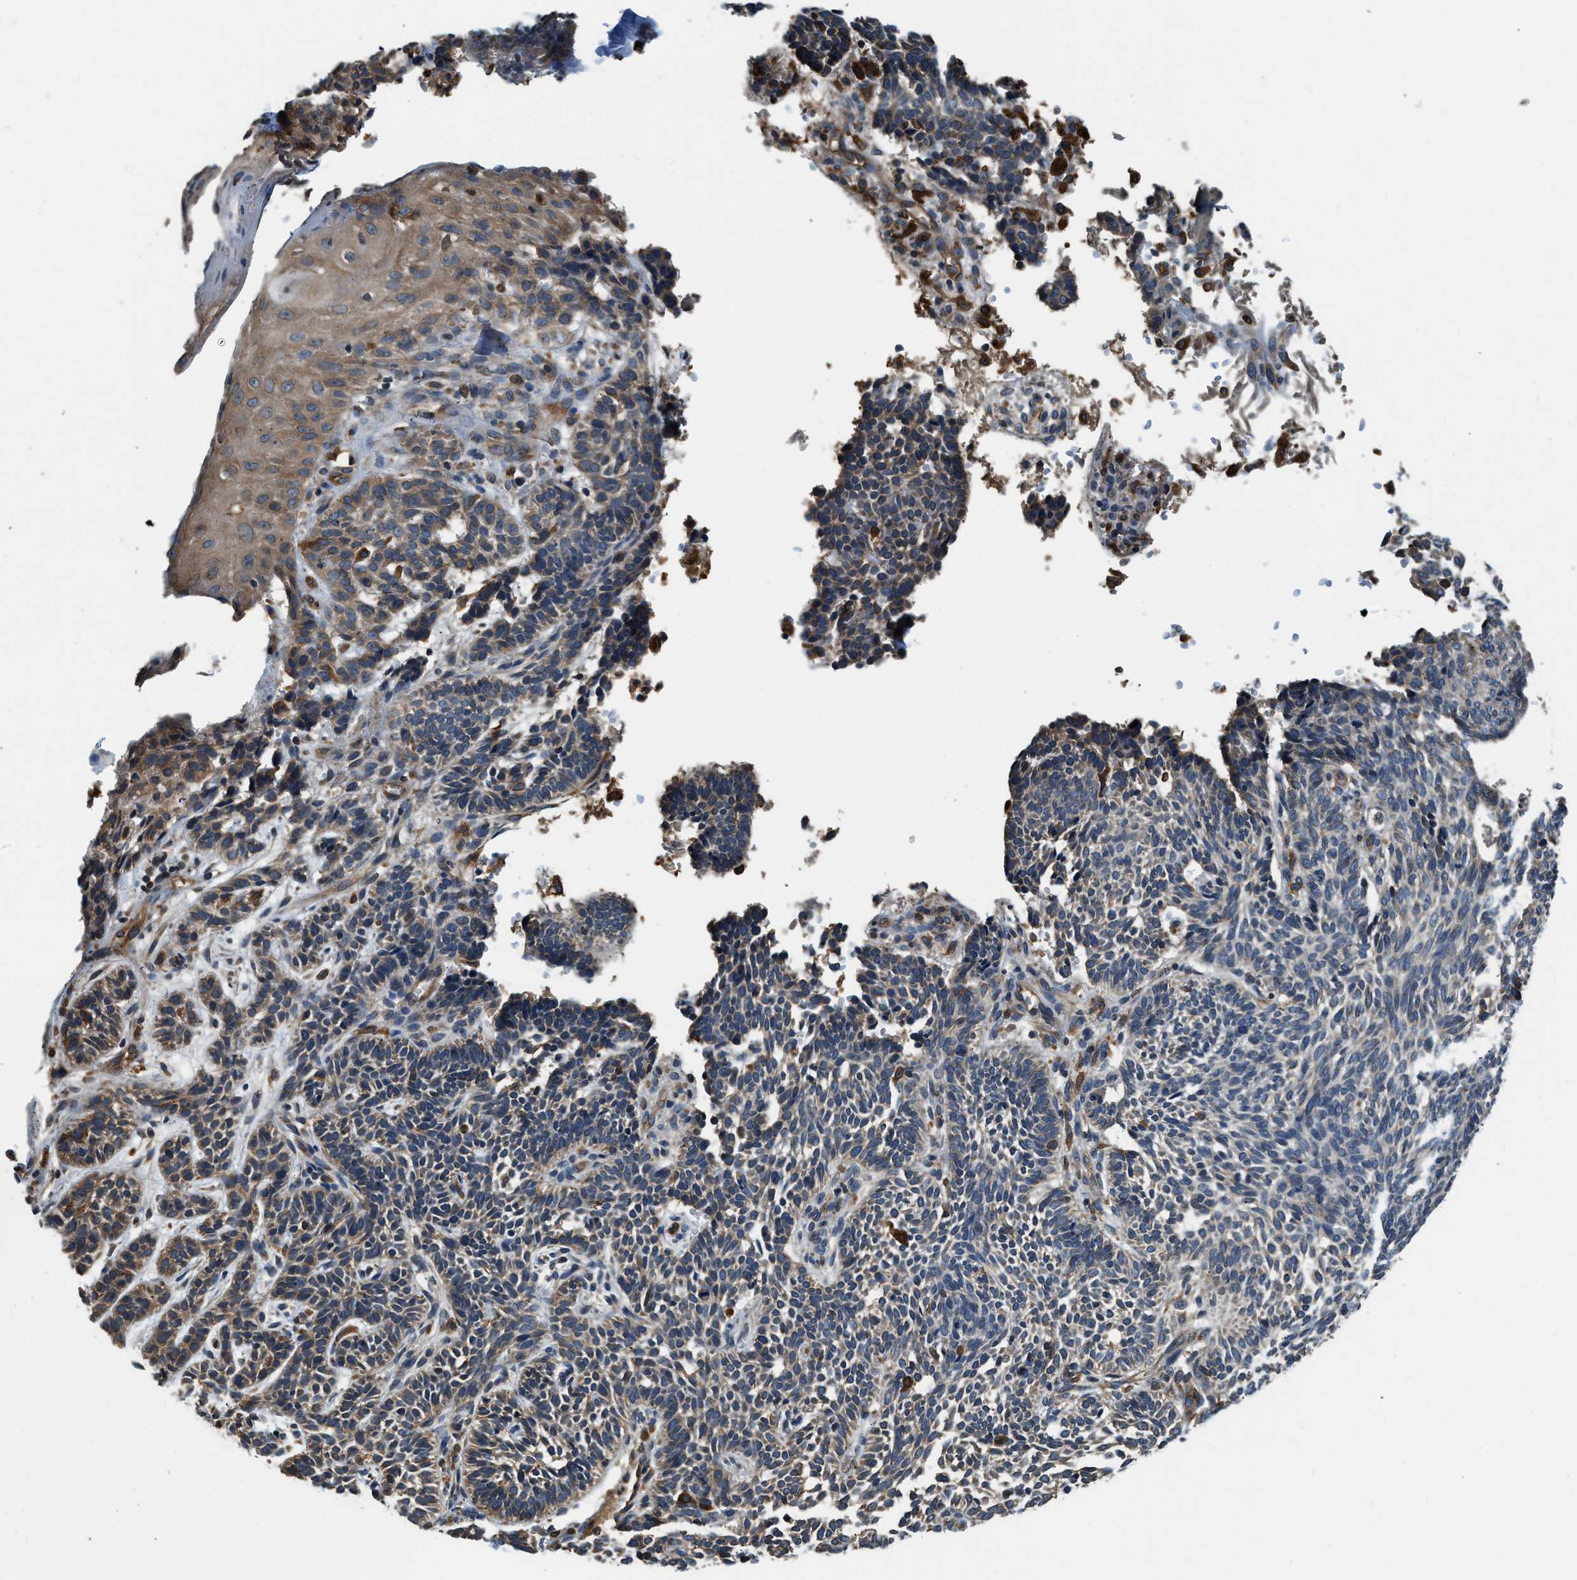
{"staining": {"intensity": "weak", "quantity": ">75%", "location": "cytoplasmic/membranous"}, "tissue": "skin cancer", "cell_type": "Tumor cells", "image_type": "cancer", "snomed": [{"axis": "morphology", "description": "Normal tissue, NOS"}, {"axis": "morphology", "description": "Basal cell carcinoma"}, {"axis": "topography", "description": "Skin"}], "caption": "Human skin basal cell carcinoma stained for a protein (brown) displays weak cytoplasmic/membranous positive staining in about >75% of tumor cells.", "gene": "BCAP31", "patient": {"sex": "male", "age": 87}}